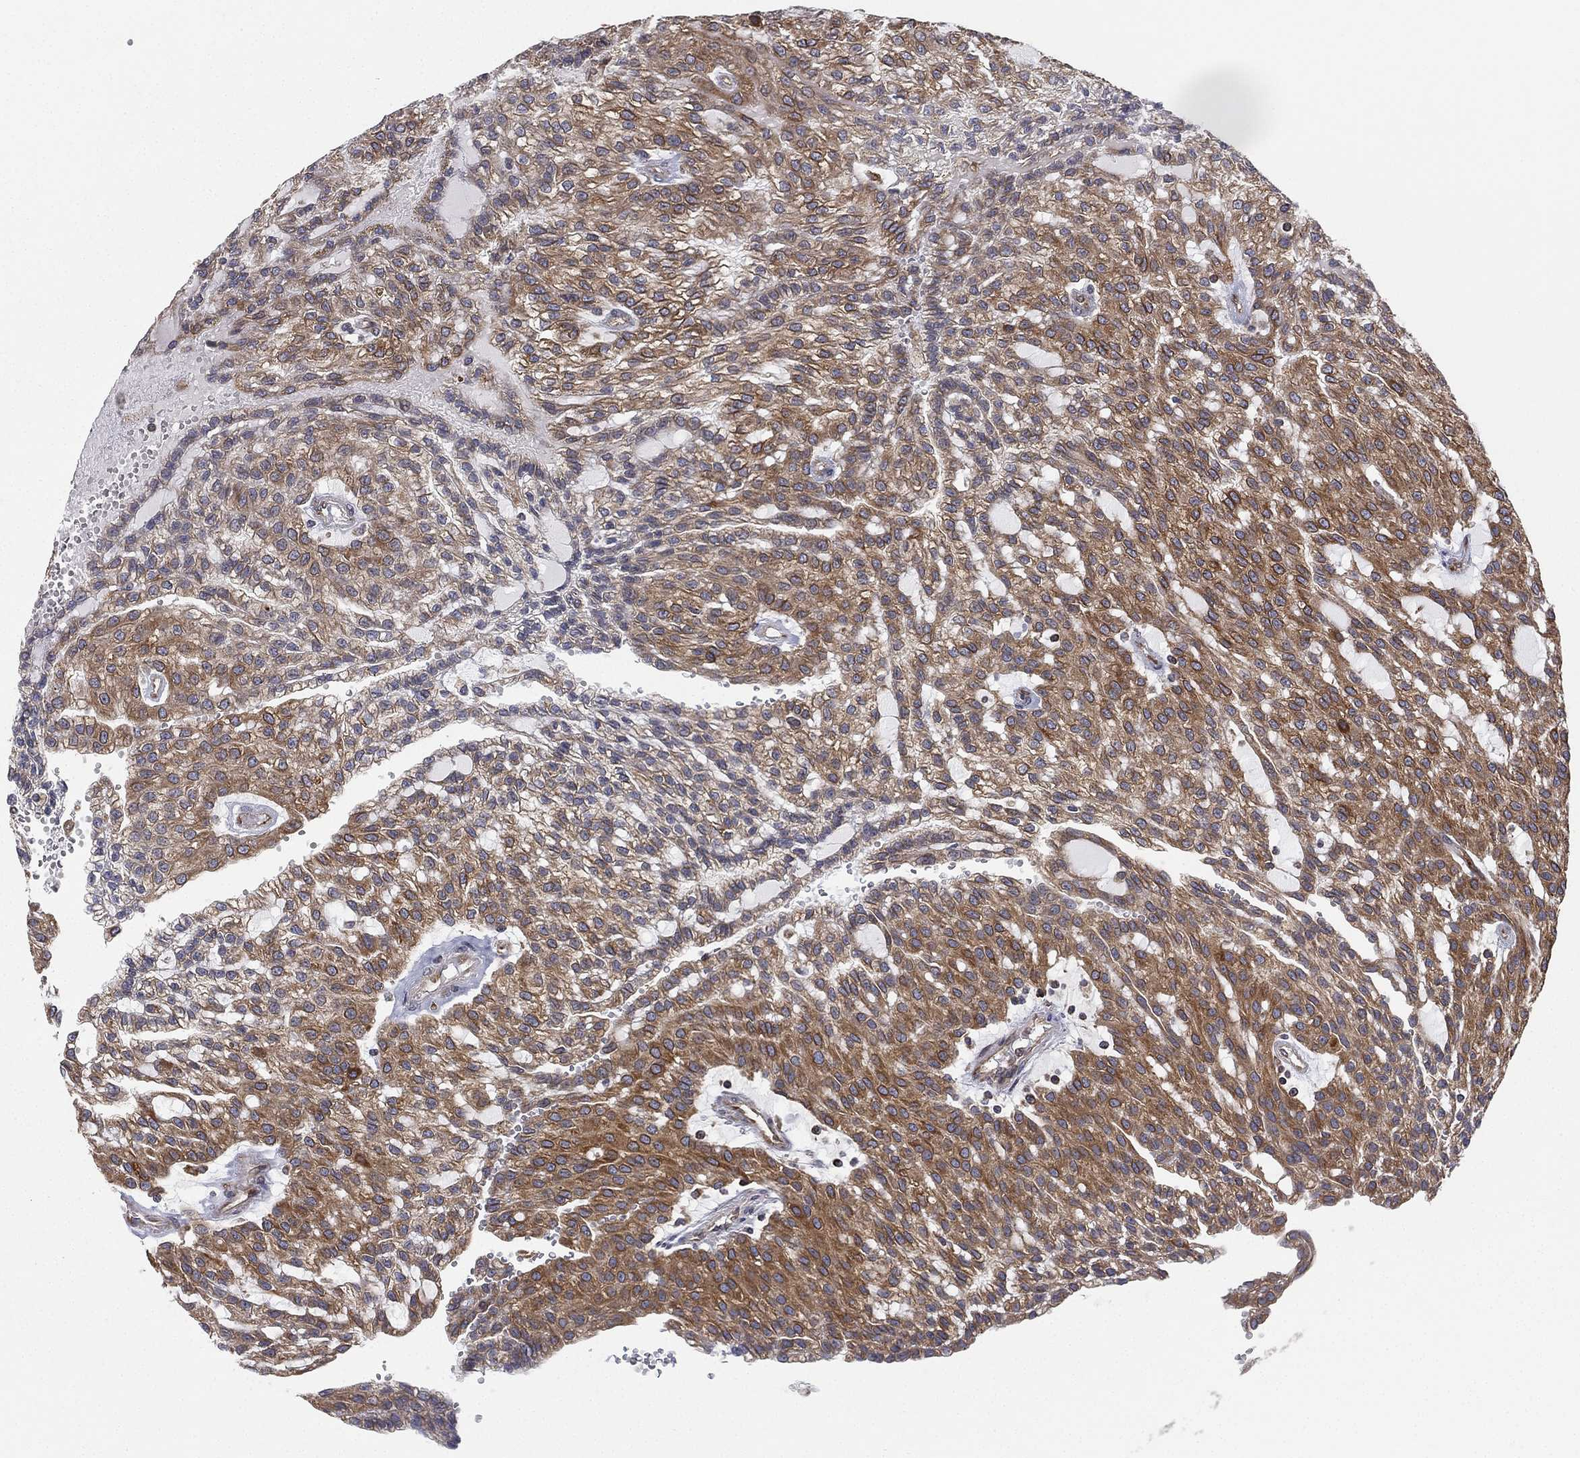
{"staining": {"intensity": "moderate", "quantity": "25%-75%", "location": "cytoplasmic/membranous"}, "tissue": "renal cancer", "cell_type": "Tumor cells", "image_type": "cancer", "snomed": [{"axis": "morphology", "description": "Adenocarcinoma, NOS"}, {"axis": "topography", "description": "Kidney"}], "caption": "Brown immunohistochemical staining in adenocarcinoma (renal) reveals moderate cytoplasmic/membranous staining in approximately 25%-75% of tumor cells. (DAB (3,3'-diaminobenzidine) IHC, brown staining for protein, blue staining for nuclei).", "gene": "CYB5B", "patient": {"sex": "male", "age": 63}}